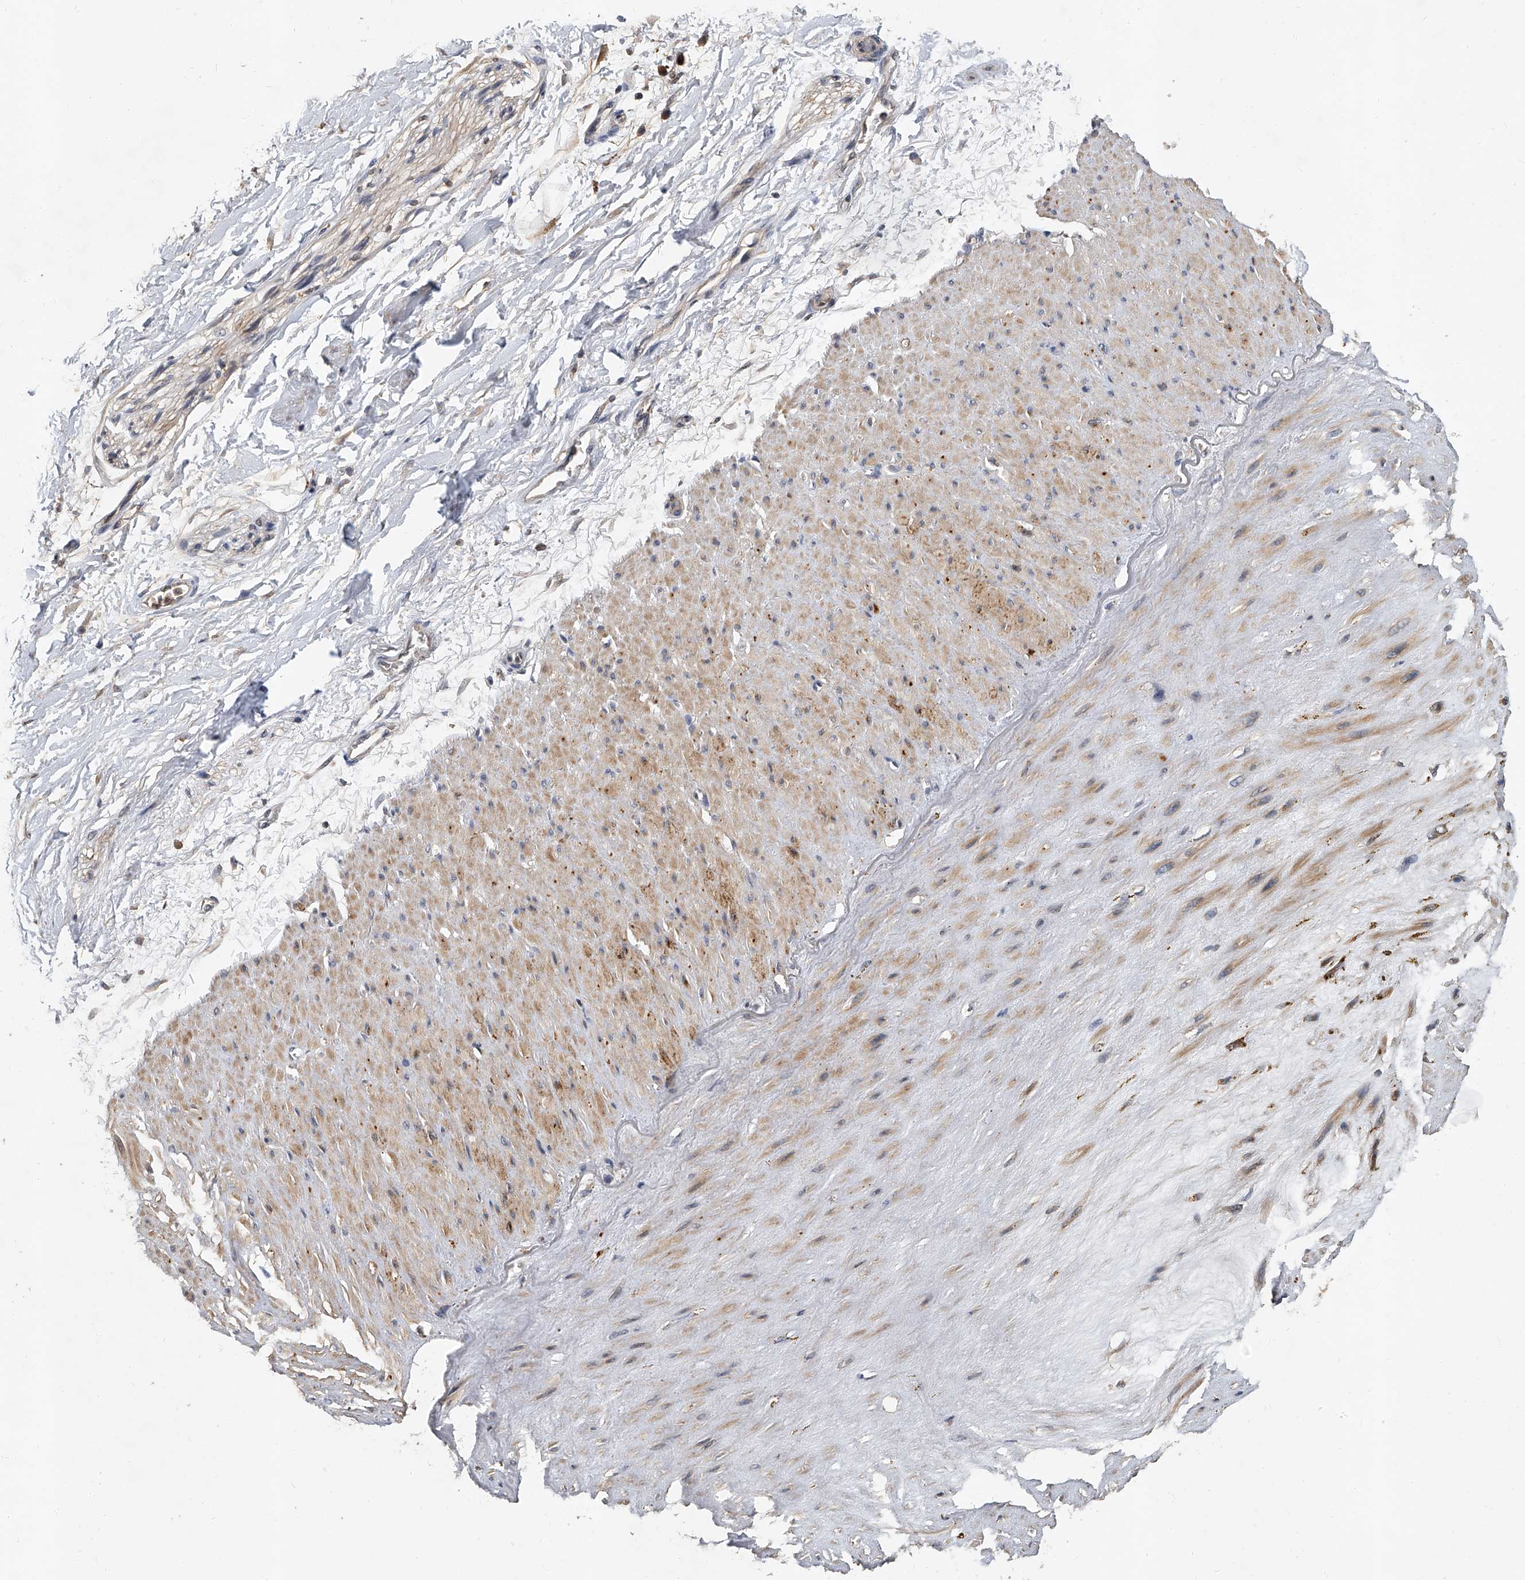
{"staining": {"intensity": "weak", "quantity": ">75%", "location": "cytoplasmic/membranous"}, "tissue": "adipose tissue", "cell_type": "Adipocytes", "image_type": "normal", "snomed": [{"axis": "morphology", "description": "Normal tissue, NOS"}, {"axis": "topography", "description": "Soft tissue"}], "caption": "IHC (DAB) staining of normal adipose tissue exhibits weak cytoplasmic/membranous protein staining in approximately >75% of adipocytes.", "gene": "JAG2", "patient": {"sex": "male", "age": 72}}